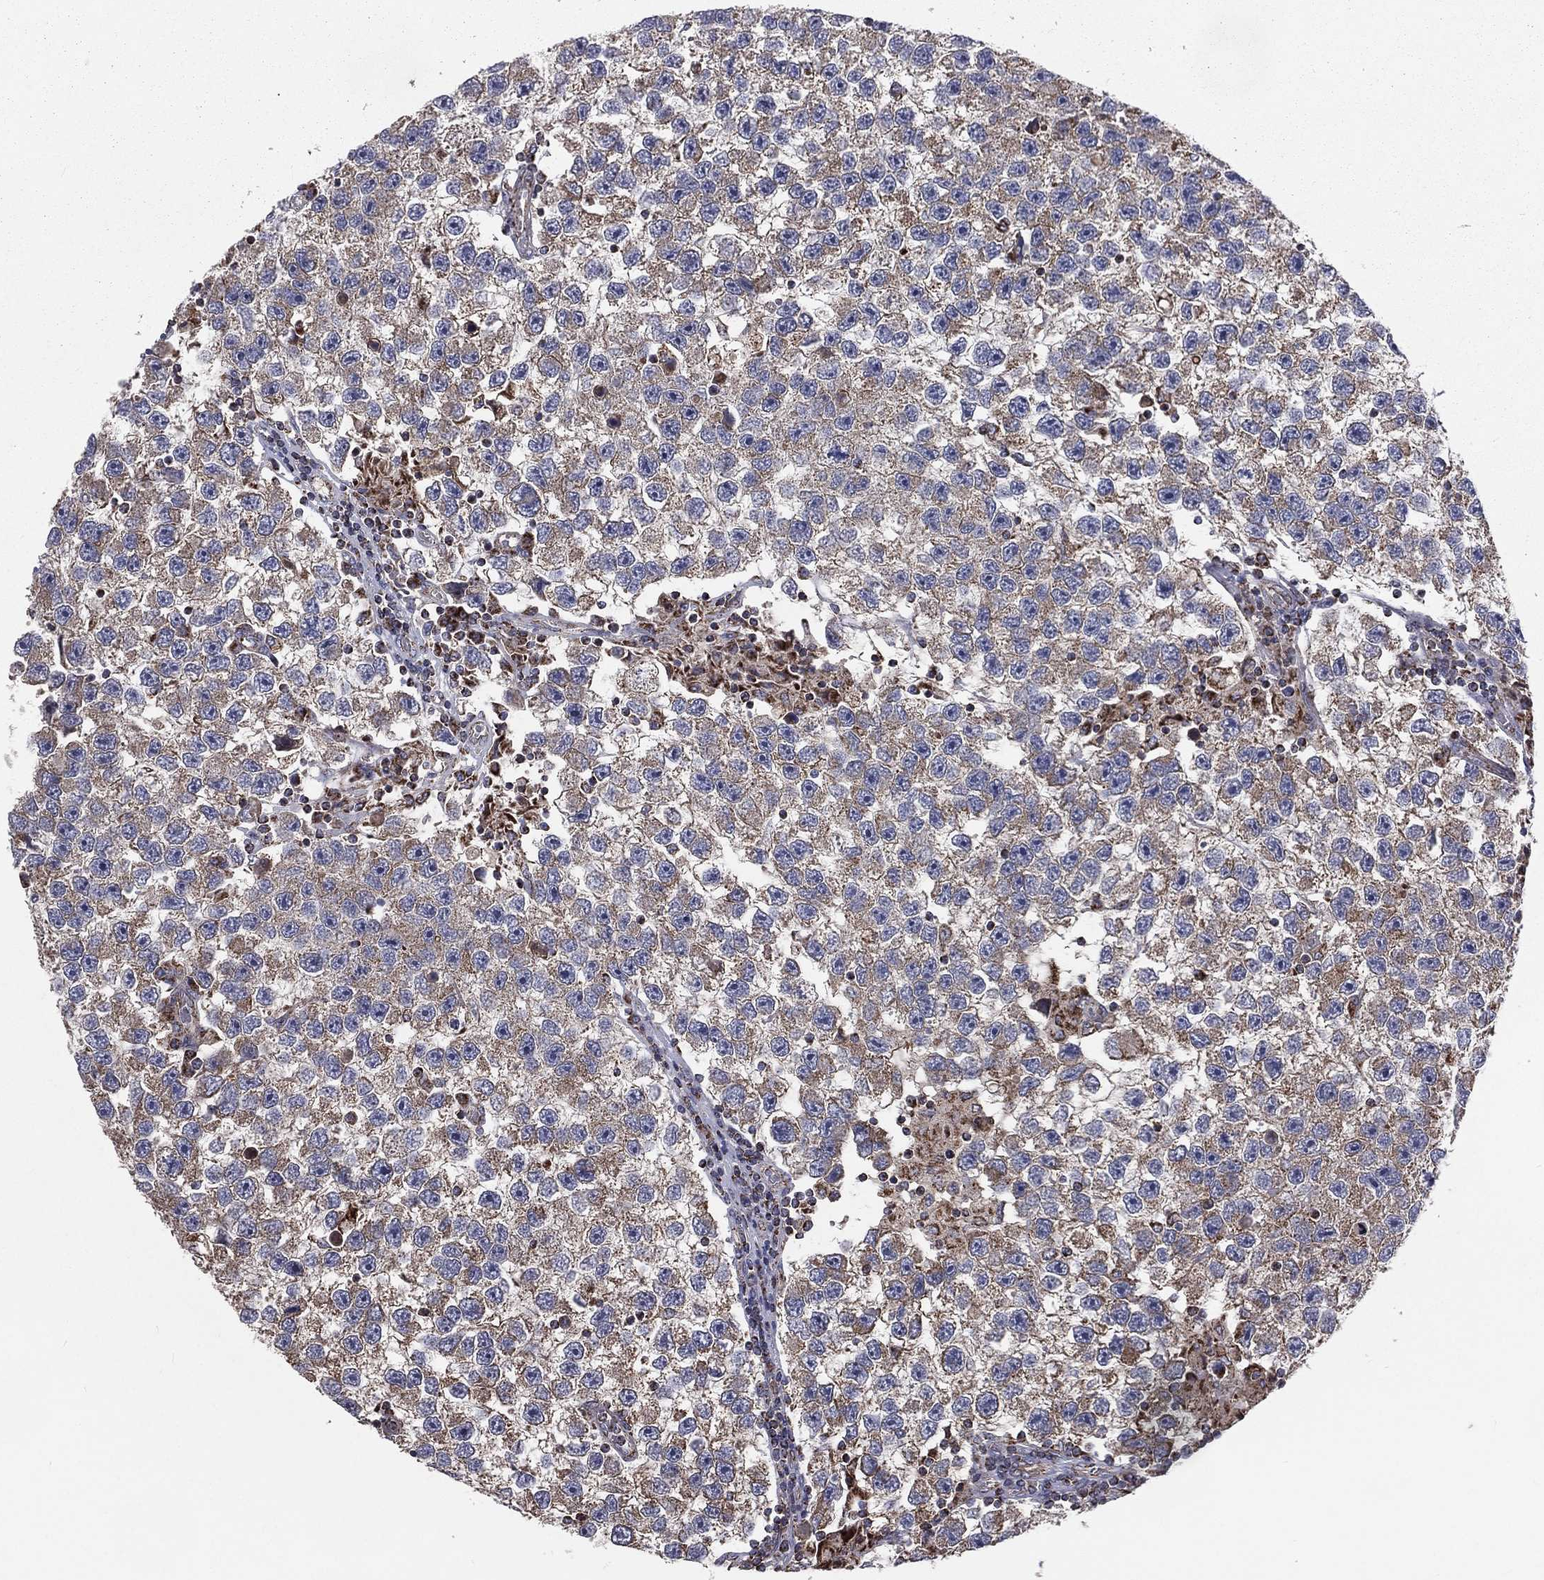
{"staining": {"intensity": "weak", "quantity": "25%-75%", "location": "cytoplasmic/membranous"}, "tissue": "testis cancer", "cell_type": "Tumor cells", "image_type": "cancer", "snomed": [{"axis": "morphology", "description": "Seminoma, NOS"}, {"axis": "topography", "description": "Testis"}], "caption": "There is low levels of weak cytoplasmic/membranous expression in tumor cells of testis cancer (seminoma), as demonstrated by immunohistochemical staining (brown color).", "gene": "GPD1", "patient": {"sex": "male", "age": 26}}